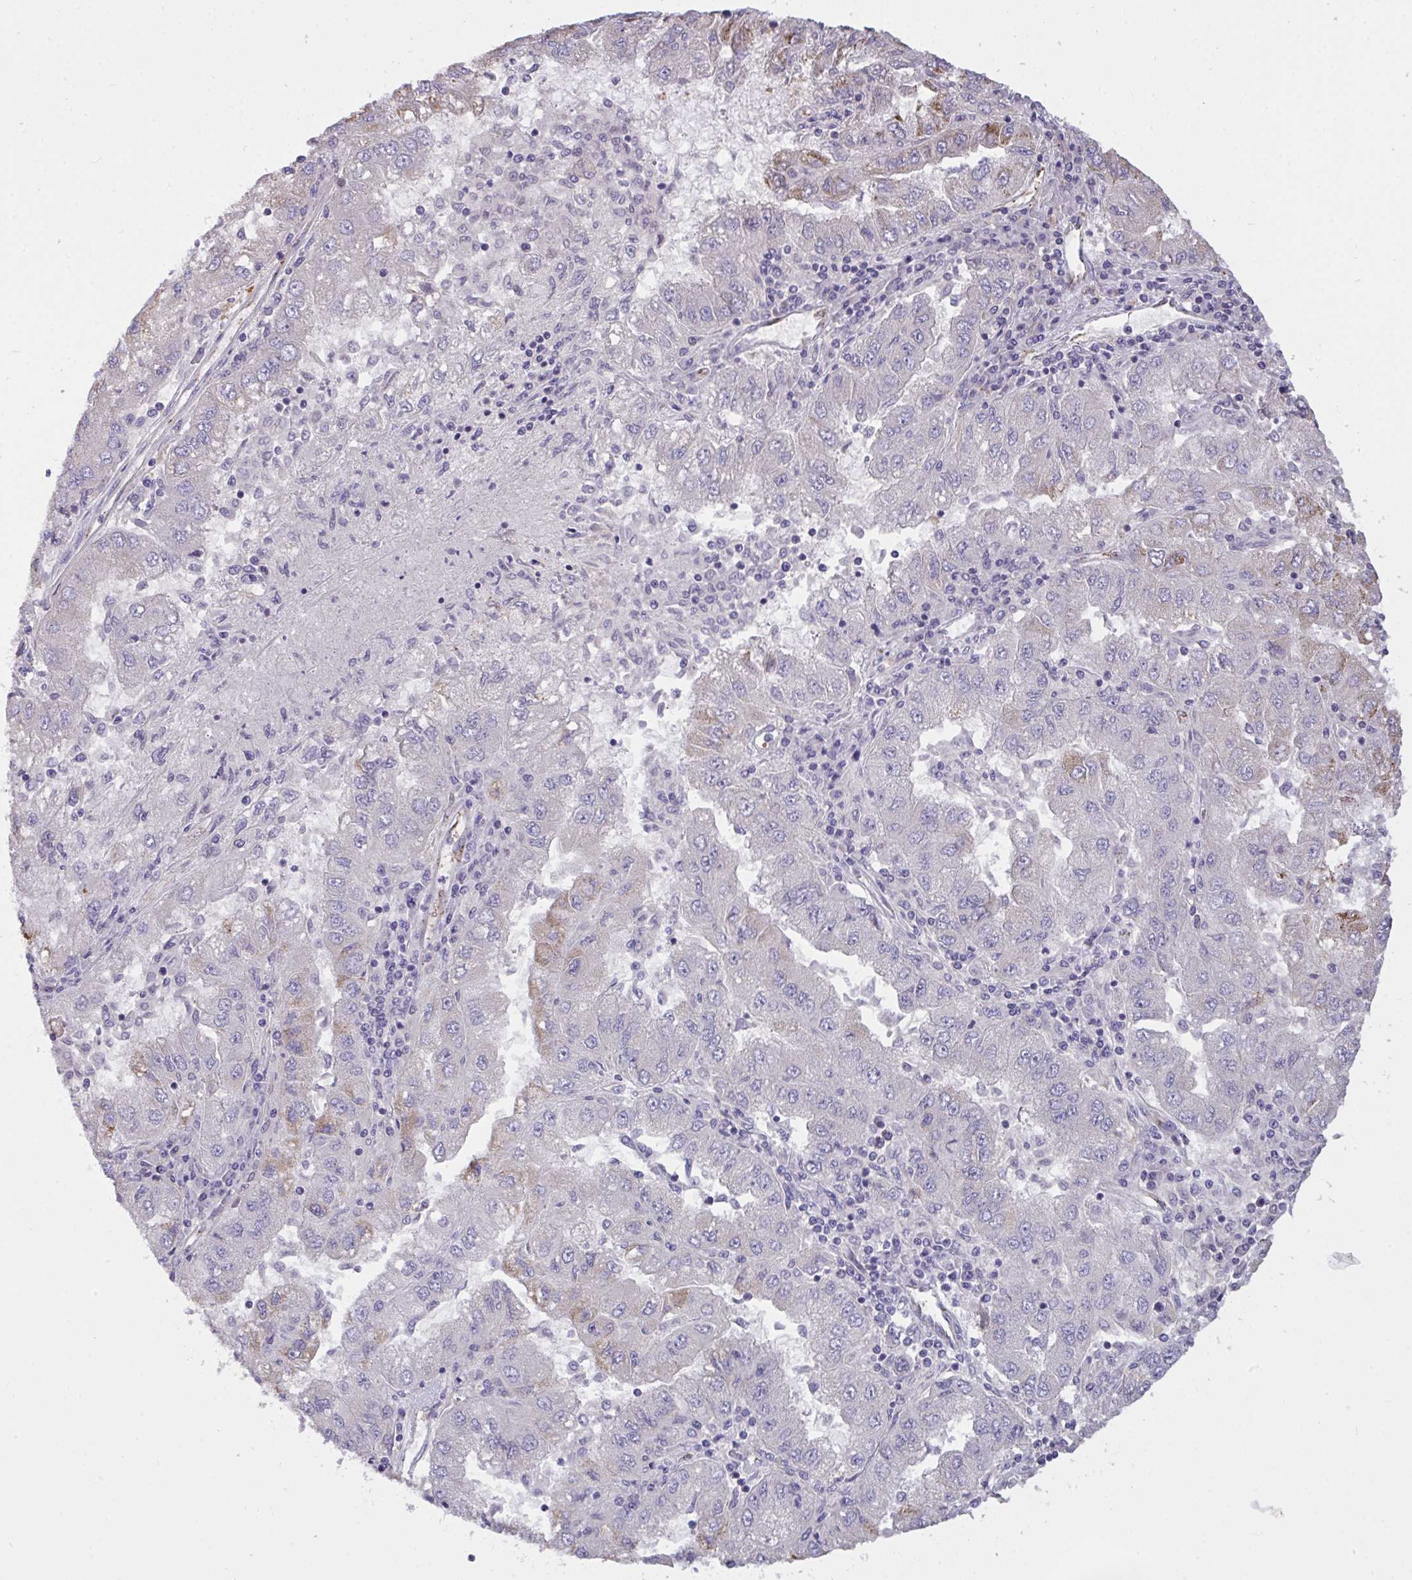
{"staining": {"intensity": "weak", "quantity": "<25%", "location": "cytoplasmic/membranous"}, "tissue": "lung cancer", "cell_type": "Tumor cells", "image_type": "cancer", "snomed": [{"axis": "morphology", "description": "Adenocarcinoma, NOS"}, {"axis": "morphology", "description": "Adenocarcinoma primary or metastatic"}, {"axis": "topography", "description": "Lung"}], "caption": "Immunohistochemical staining of lung adenocarcinoma primary or metastatic demonstrates no significant positivity in tumor cells.", "gene": "SEMA6B", "patient": {"sex": "male", "age": 74}}